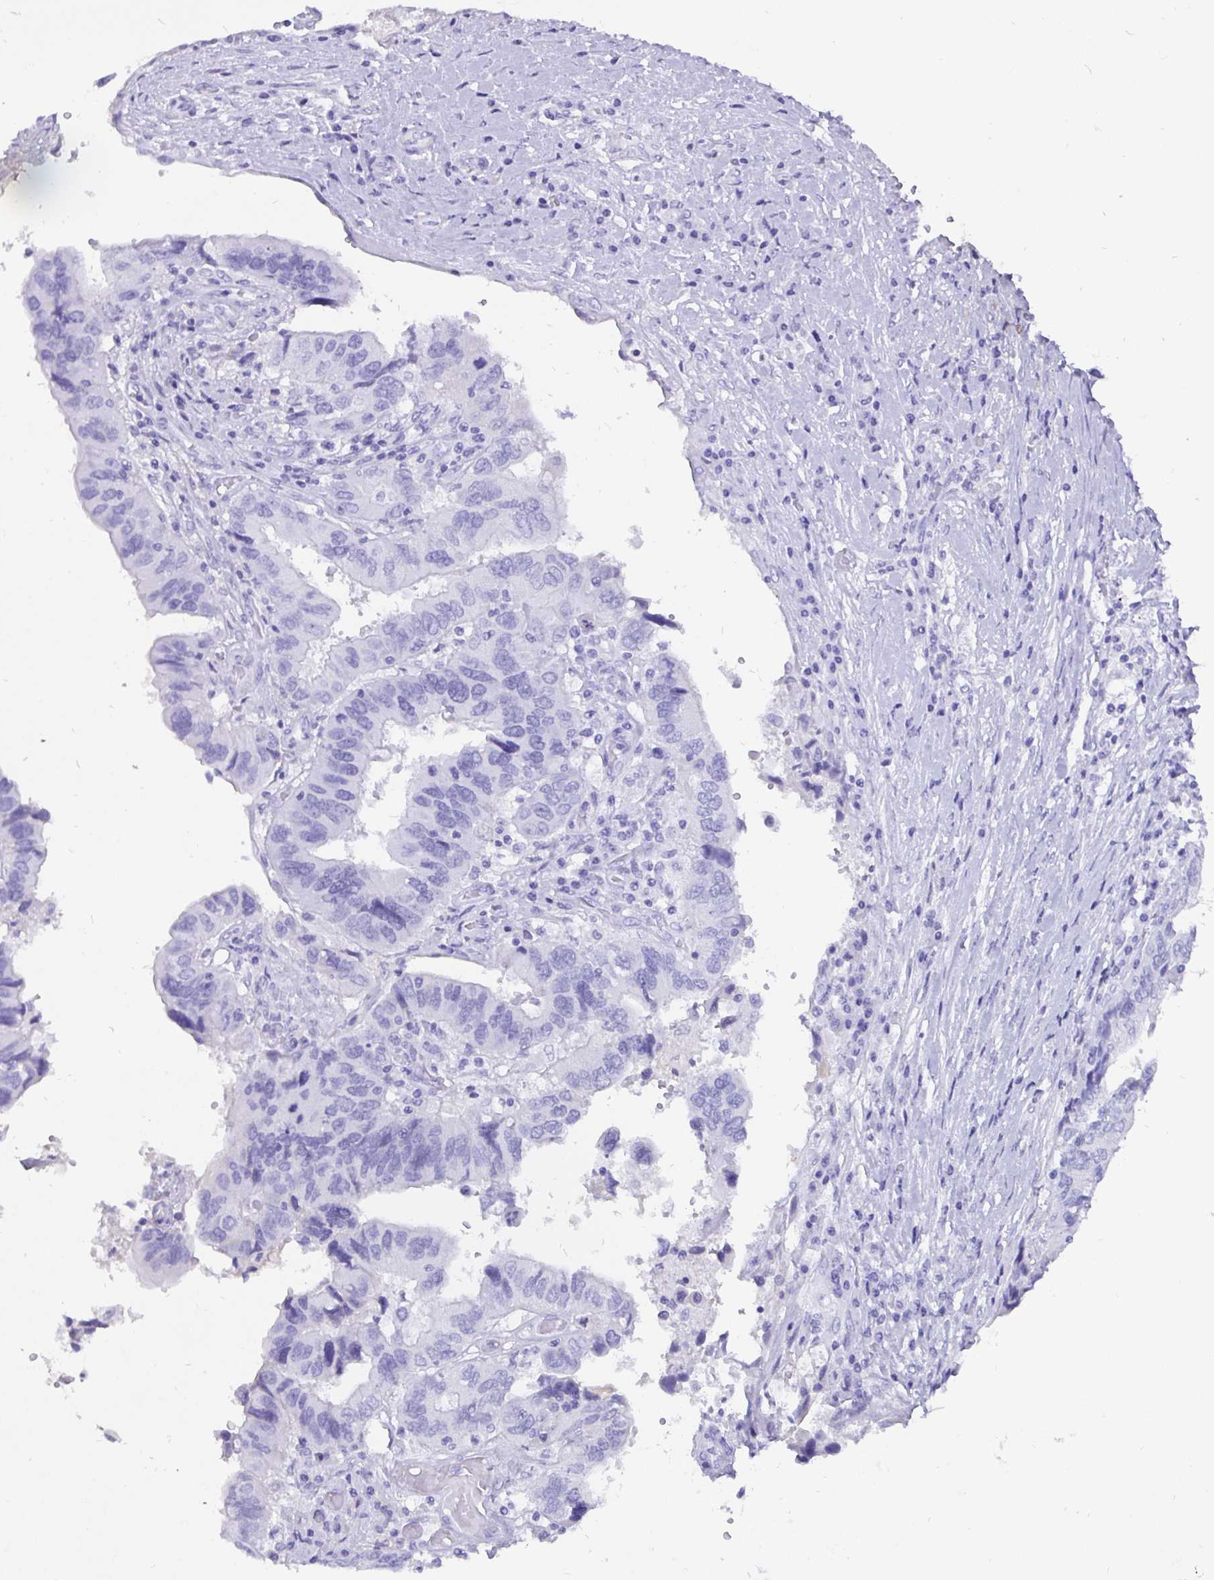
{"staining": {"intensity": "negative", "quantity": "none", "location": "none"}, "tissue": "ovarian cancer", "cell_type": "Tumor cells", "image_type": "cancer", "snomed": [{"axis": "morphology", "description": "Cystadenocarcinoma, serous, NOS"}, {"axis": "topography", "description": "Ovary"}], "caption": "IHC image of neoplastic tissue: ovarian cancer (serous cystadenocarcinoma) stained with DAB exhibits no significant protein staining in tumor cells.", "gene": "KRT13", "patient": {"sex": "female", "age": 79}}